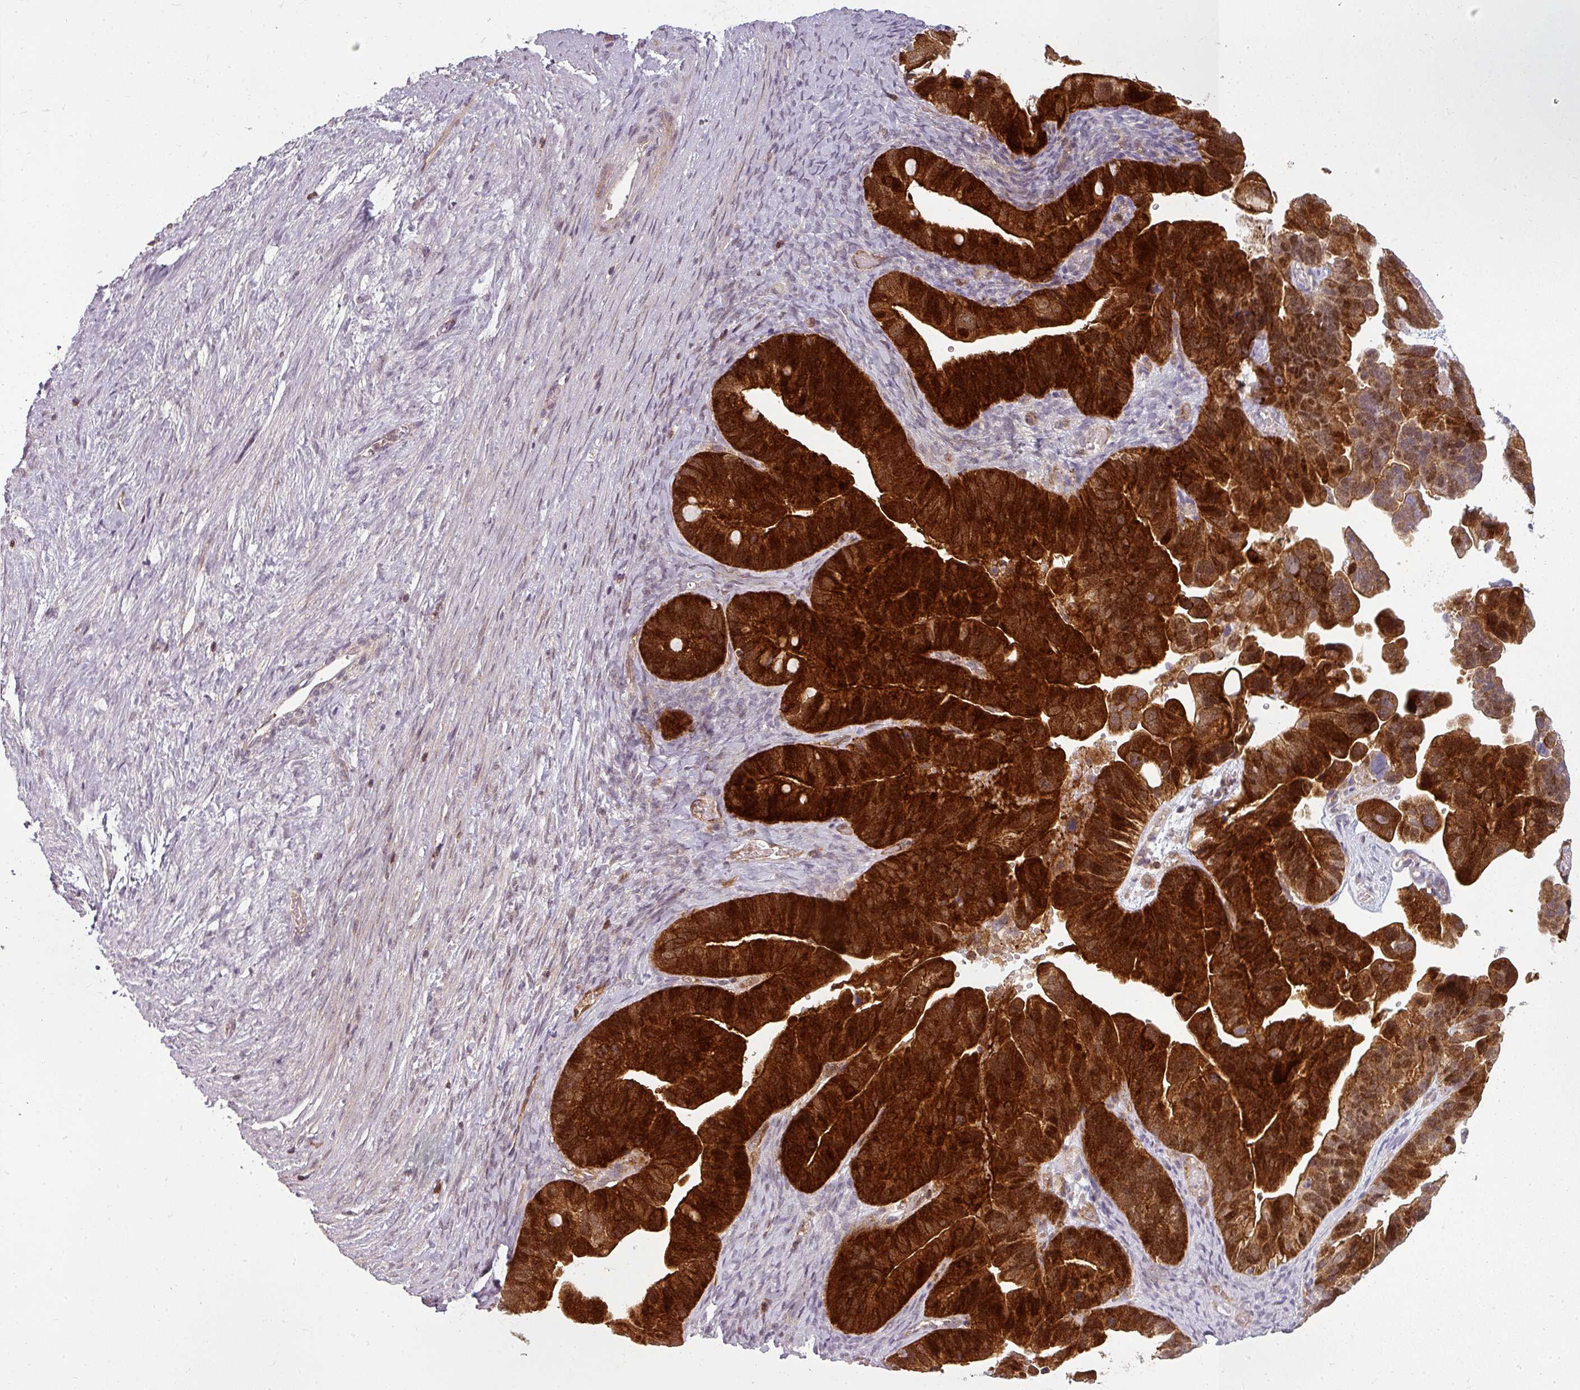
{"staining": {"intensity": "strong", "quantity": ">75%", "location": "cytoplasmic/membranous,nuclear"}, "tissue": "ovarian cancer", "cell_type": "Tumor cells", "image_type": "cancer", "snomed": [{"axis": "morphology", "description": "Cystadenocarcinoma, serous, NOS"}, {"axis": "topography", "description": "Ovary"}], "caption": "This histopathology image demonstrates ovarian cancer stained with immunohistochemistry (IHC) to label a protein in brown. The cytoplasmic/membranous and nuclear of tumor cells show strong positivity for the protein. Nuclei are counter-stained blue.", "gene": "CLIC1", "patient": {"sex": "female", "age": 56}}